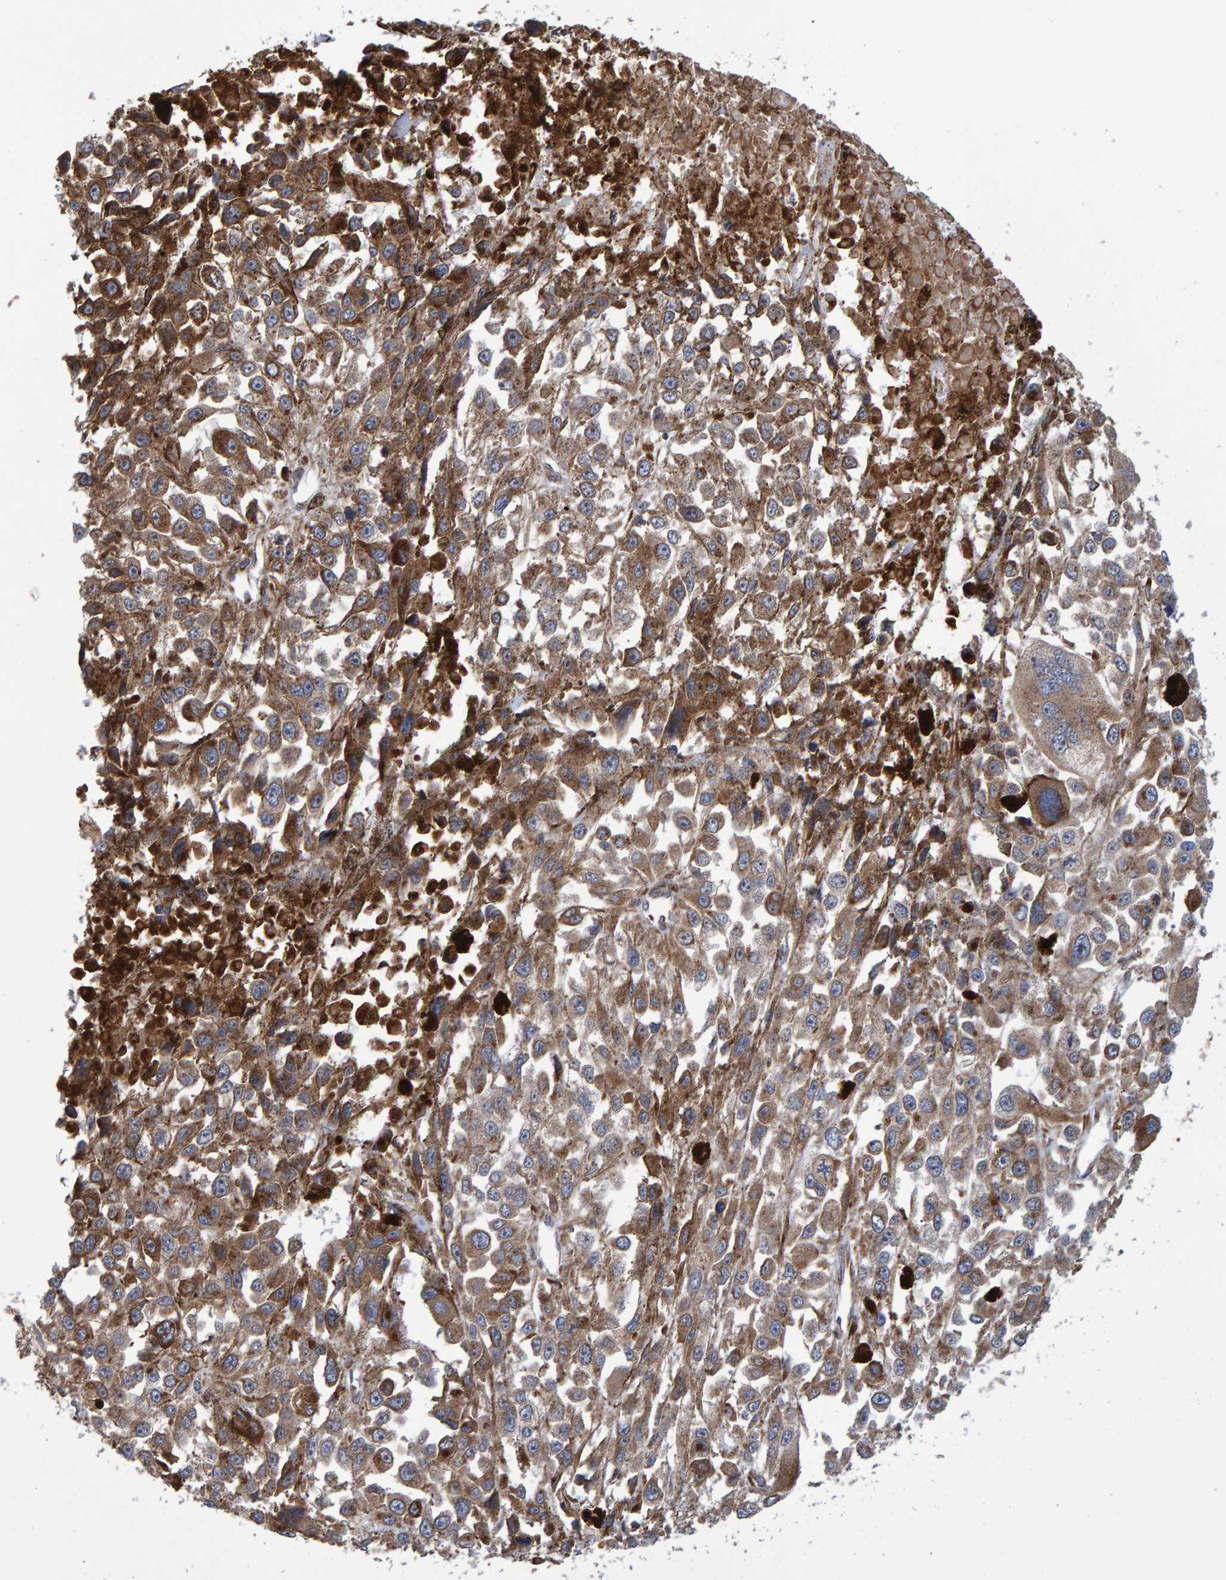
{"staining": {"intensity": "moderate", "quantity": ">75%", "location": "cytoplasmic/membranous"}, "tissue": "melanoma", "cell_type": "Tumor cells", "image_type": "cancer", "snomed": [{"axis": "morphology", "description": "Malignant melanoma, Metastatic site"}, {"axis": "topography", "description": "Lymph node"}], "caption": "Tumor cells exhibit moderate cytoplasmic/membranous expression in approximately >75% of cells in melanoma.", "gene": "FAM117A", "patient": {"sex": "male", "age": 59}}